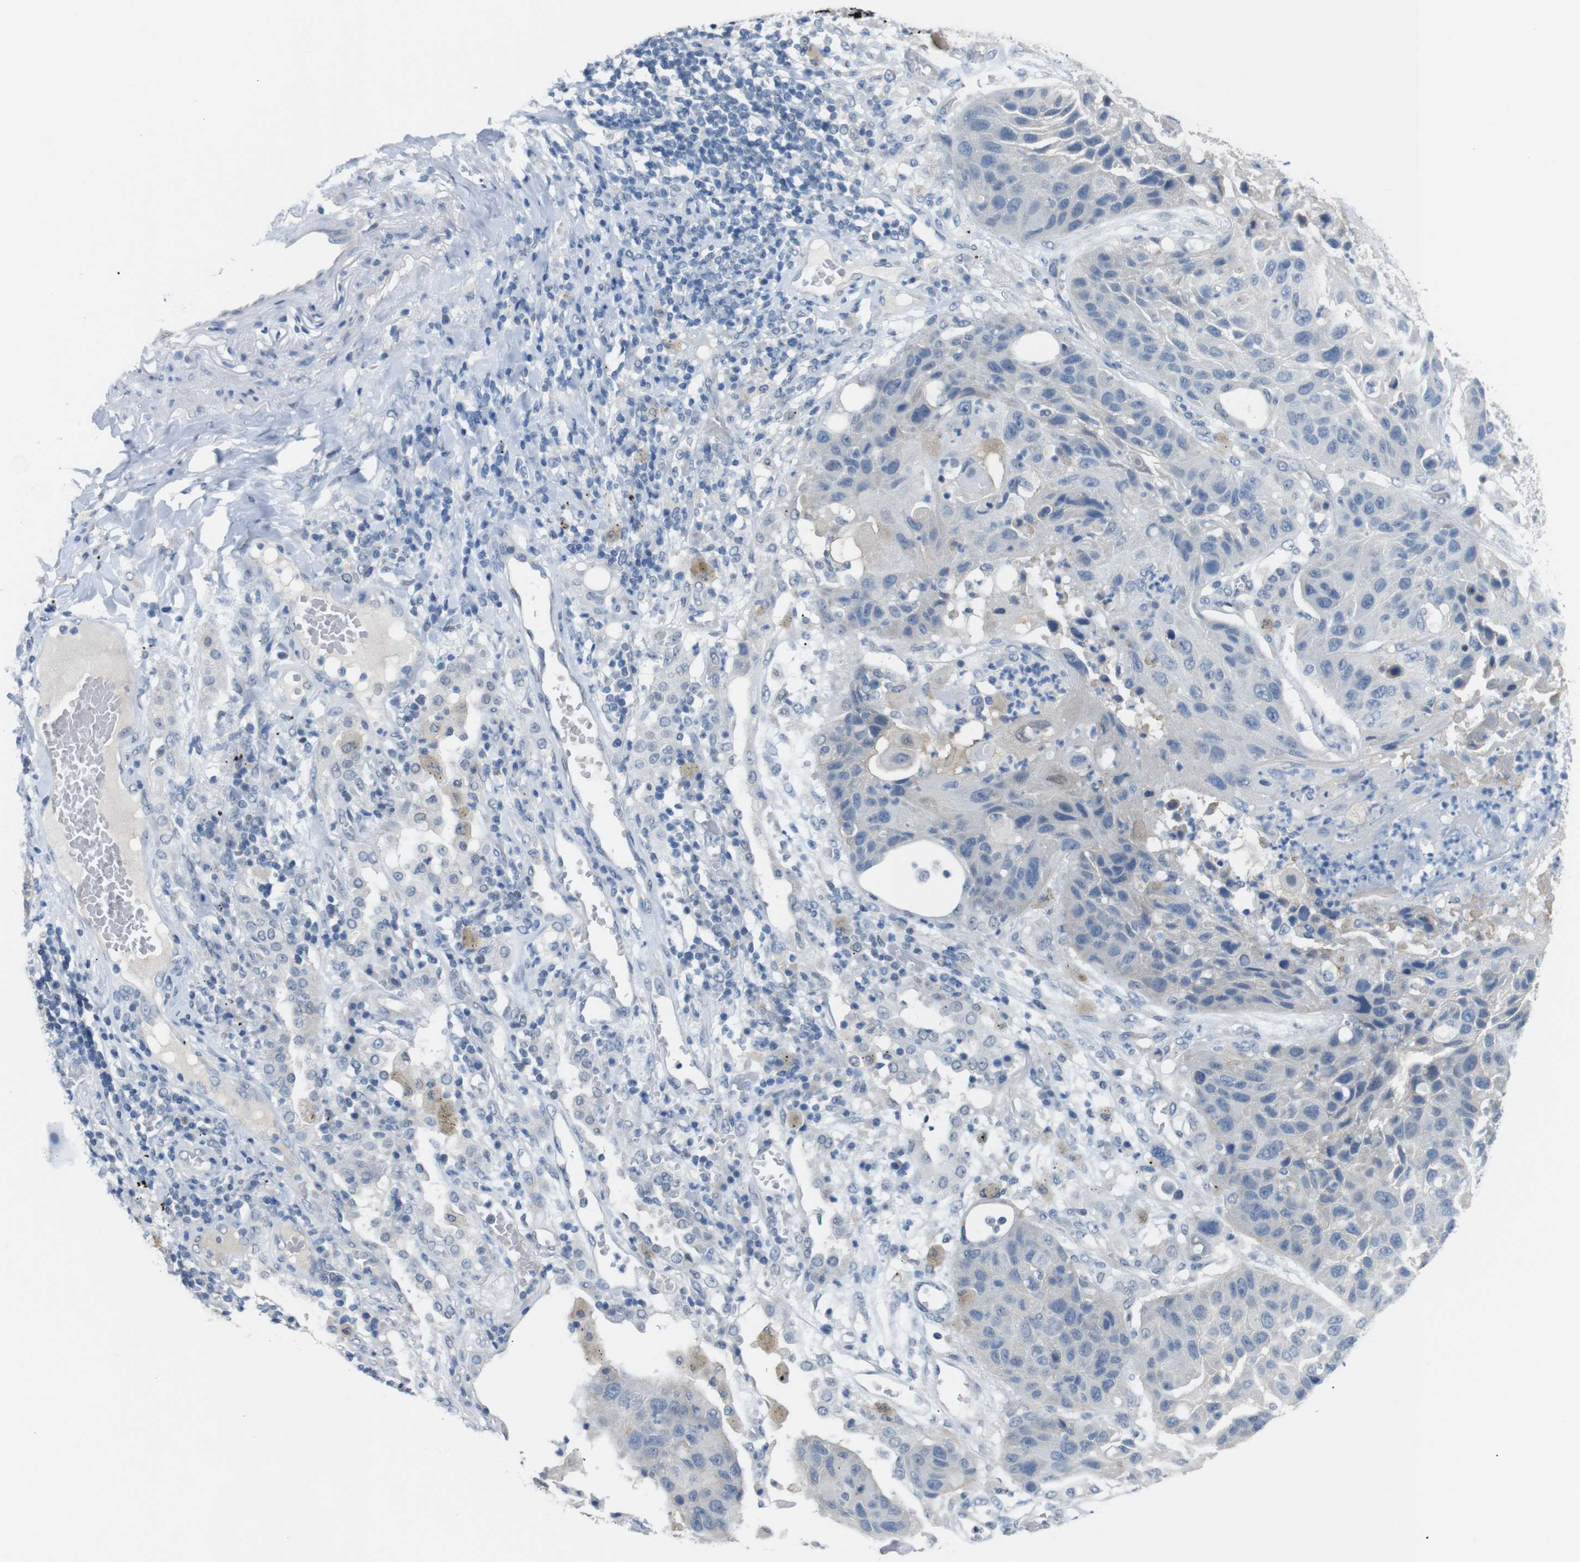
{"staining": {"intensity": "negative", "quantity": "none", "location": "none"}, "tissue": "lung cancer", "cell_type": "Tumor cells", "image_type": "cancer", "snomed": [{"axis": "morphology", "description": "Squamous cell carcinoma, NOS"}, {"axis": "topography", "description": "Lung"}], "caption": "This is an immunohistochemistry (IHC) micrograph of human lung squamous cell carcinoma. There is no expression in tumor cells.", "gene": "CHRM5", "patient": {"sex": "male", "age": 57}}